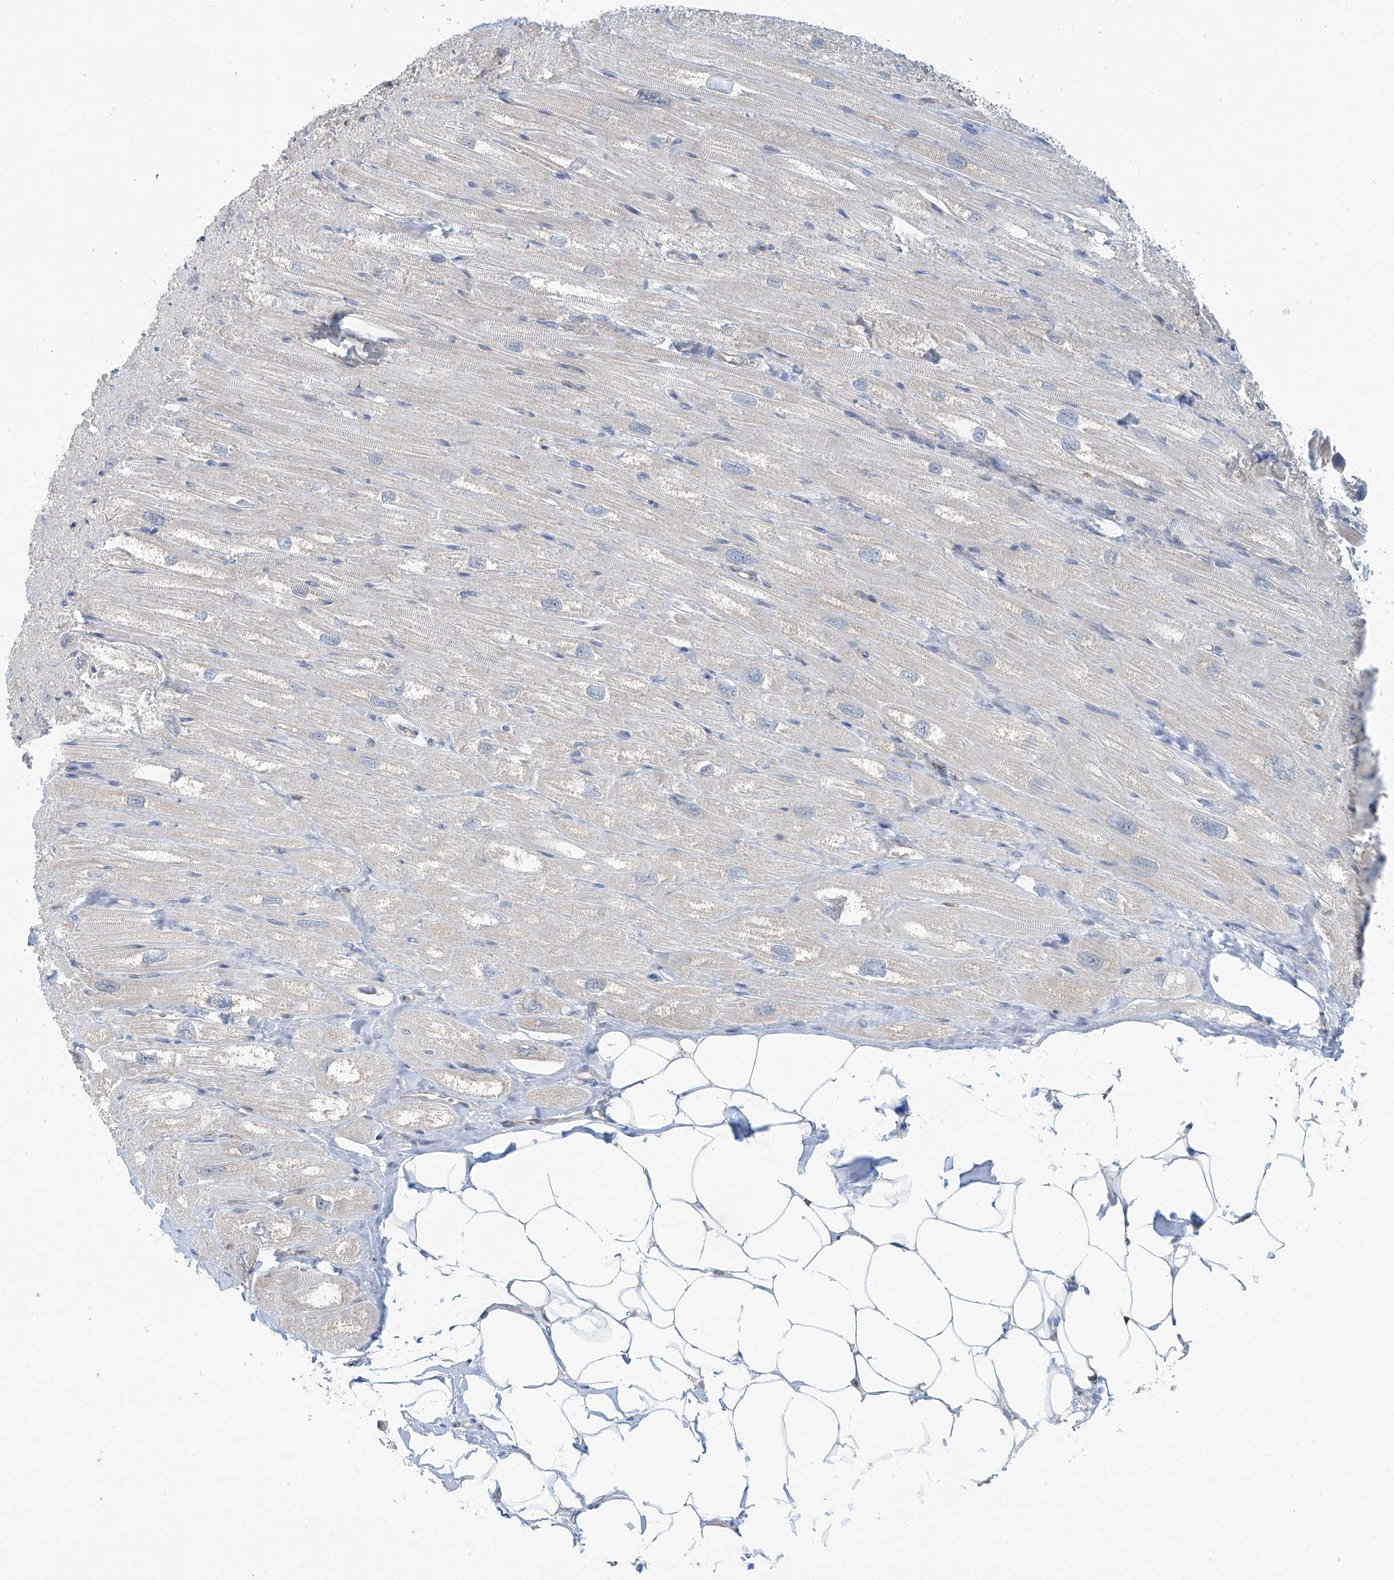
{"staining": {"intensity": "moderate", "quantity": "<25%", "location": "cytoplasmic/membranous"}, "tissue": "heart muscle", "cell_type": "Cardiomyocytes", "image_type": "normal", "snomed": [{"axis": "morphology", "description": "Normal tissue, NOS"}, {"axis": "topography", "description": "Heart"}], "caption": "Human heart muscle stained for a protein (brown) demonstrates moderate cytoplasmic/membranous positive positivity in approximately <25% of cardiomyocytes.", "gene": "KCNK10", "patient": {"sex": "male", "age": 50}}